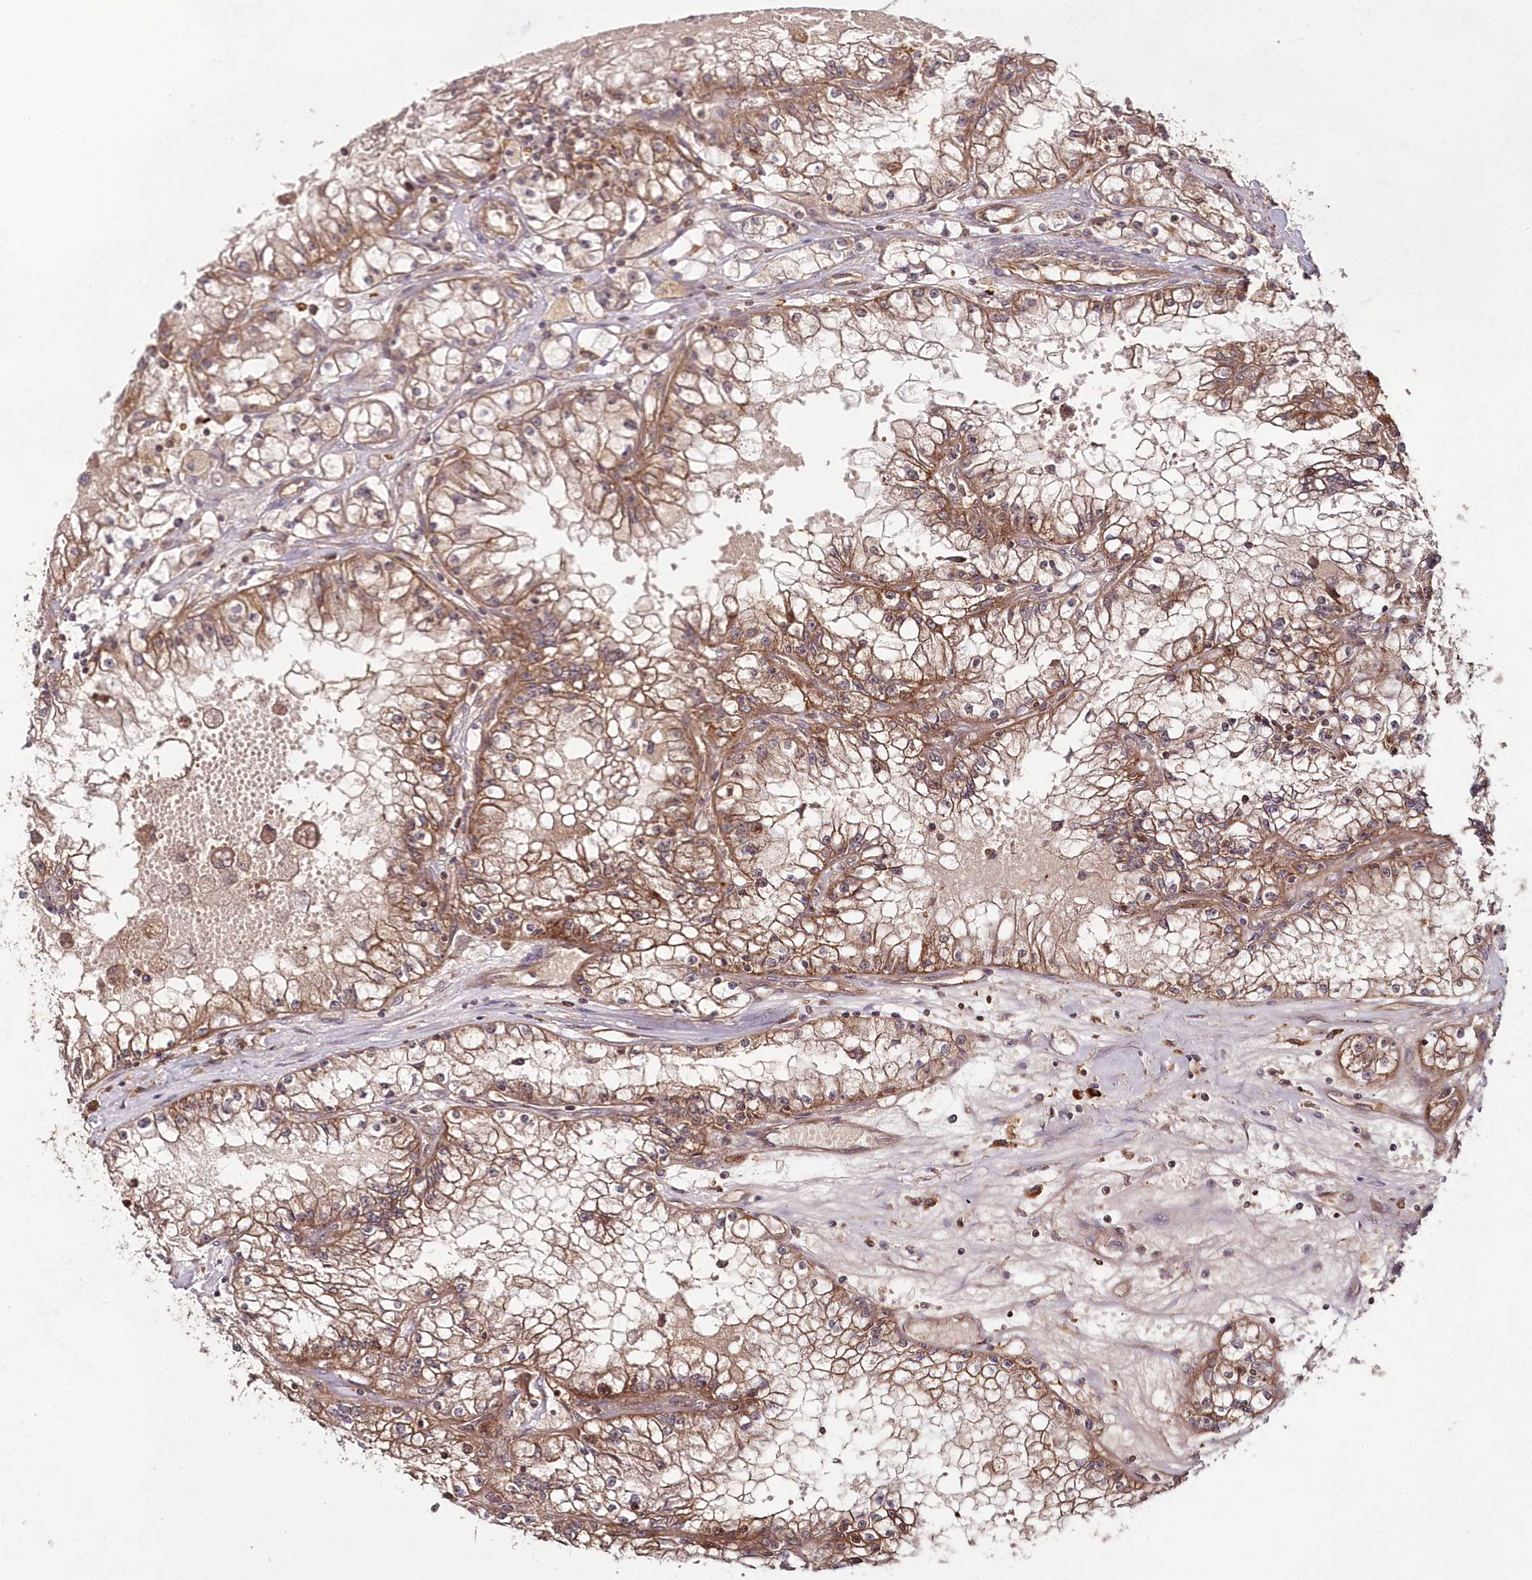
{"staining": {"intensity": "moderate", "quantity": ">75%", "location": "cytoplasmic/membranous,nuclear"}, "tissue": "renal cancer", "cell_type": "Tumor cells", "image_type": "cancer", "snomed": [{"axis": "morphology", "description": "Adenocarcinoma, NOS"}, {"axis": "topography", "description": "Kidney"}], "caption": "This photomicrograph shows immunohistochemistry staining of renal adenocarcinoma, with medium moderate cytoplasmic/membranous and nuclear expression in about >75% of tumor cells.", "gene": "IMPA1", "patient": {"sex": "male", "age": 56}}